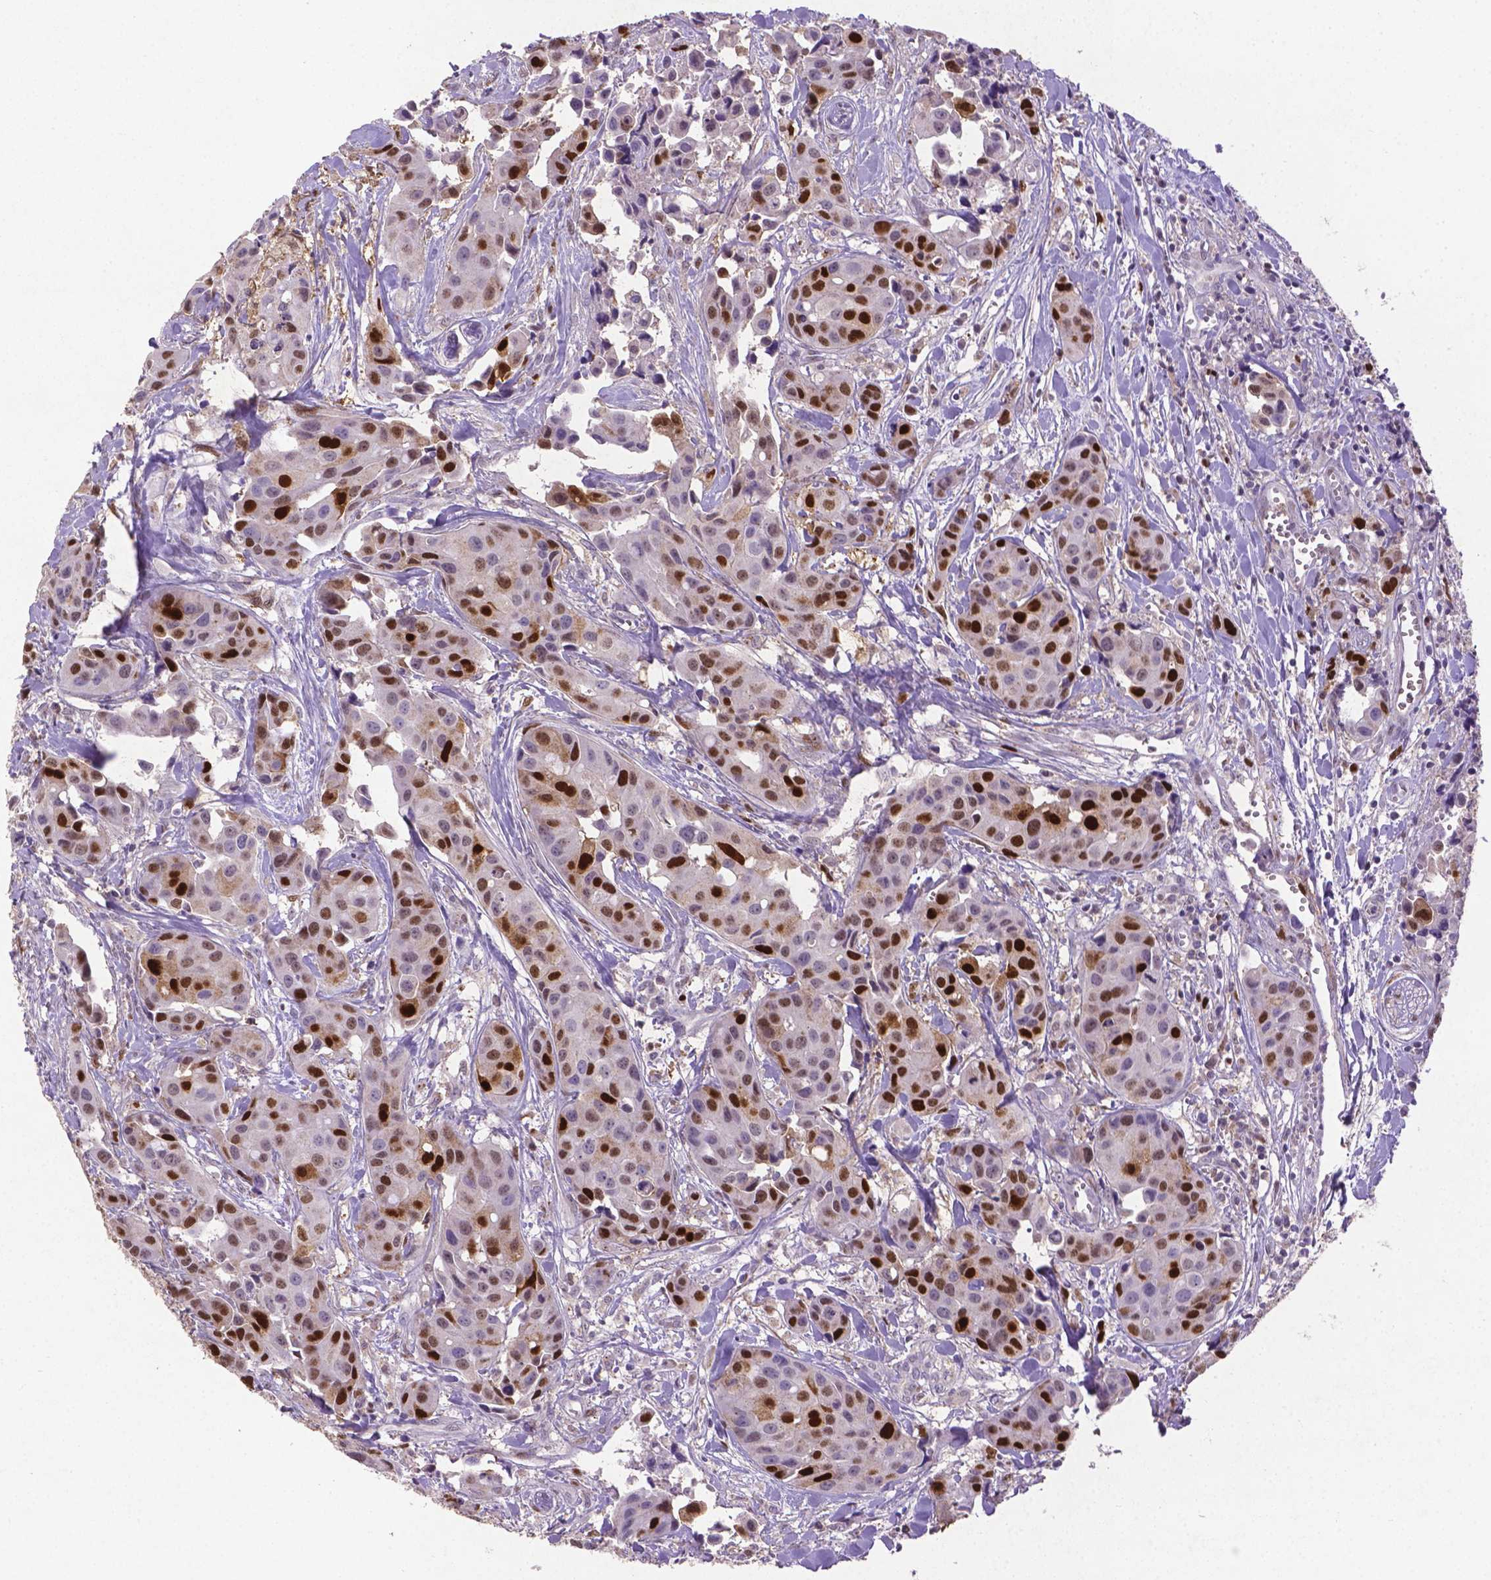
{"staining": {"intensity": "strong", "quantity": ">75%", "location": "nuclear"}, "tissue": "head and neck cancer", "cell_type": "Tumor cells", "image_type": "cancer", "snomed": [{"axis": "morphology", "description": "Adenocarcinoma, NOS"}, {"axis": "topography", "description": "Head-Neck"}], "caption": "Immunohistochemical staining of head and neck adenocarcinoma exhibits high levels of strong nuclear protein expression in about >75% of tumor cells.", "gene": "CDKN1A", "patient": {"sex": "male", "age": 76}}